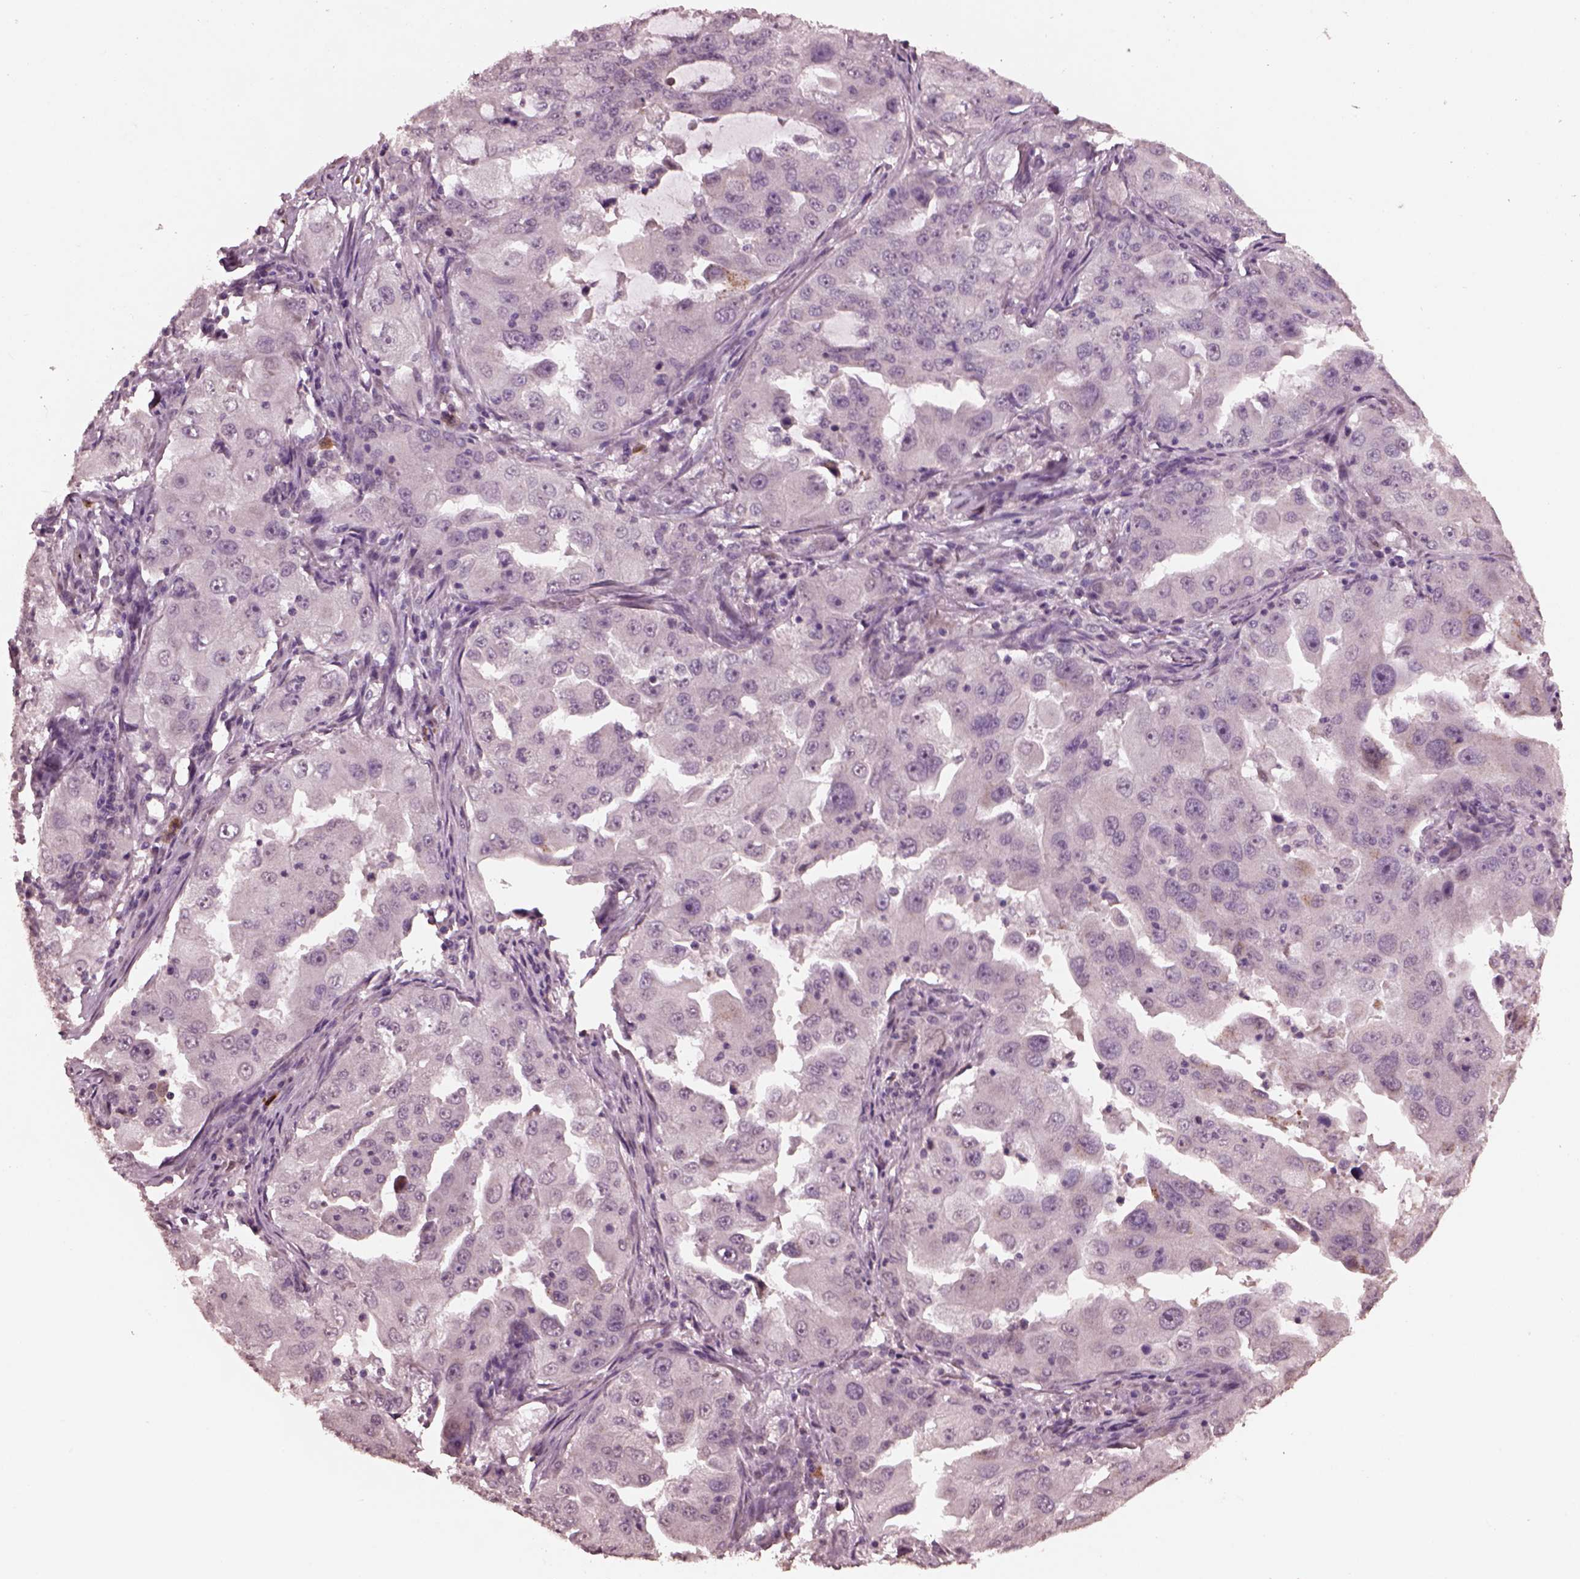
{"staining": {"intensity": "negative", "quantity": "none", "location": "none"}, "tissue": "lung cancer", "cell_type": "Tumor cells", "image_type": "cancer", "snomed": [{"axis": "morphology", "description": "Adenocarcinoma, NOS"}, {"axis": "topography", "description": "Lung"}], "caption": "Immunohistochemistry of human lung adenocarcinoma demonstrates no positivity in tumor cells.", "gene": "IL18RAP", "patient": {"sex": "female", "age": 61}}